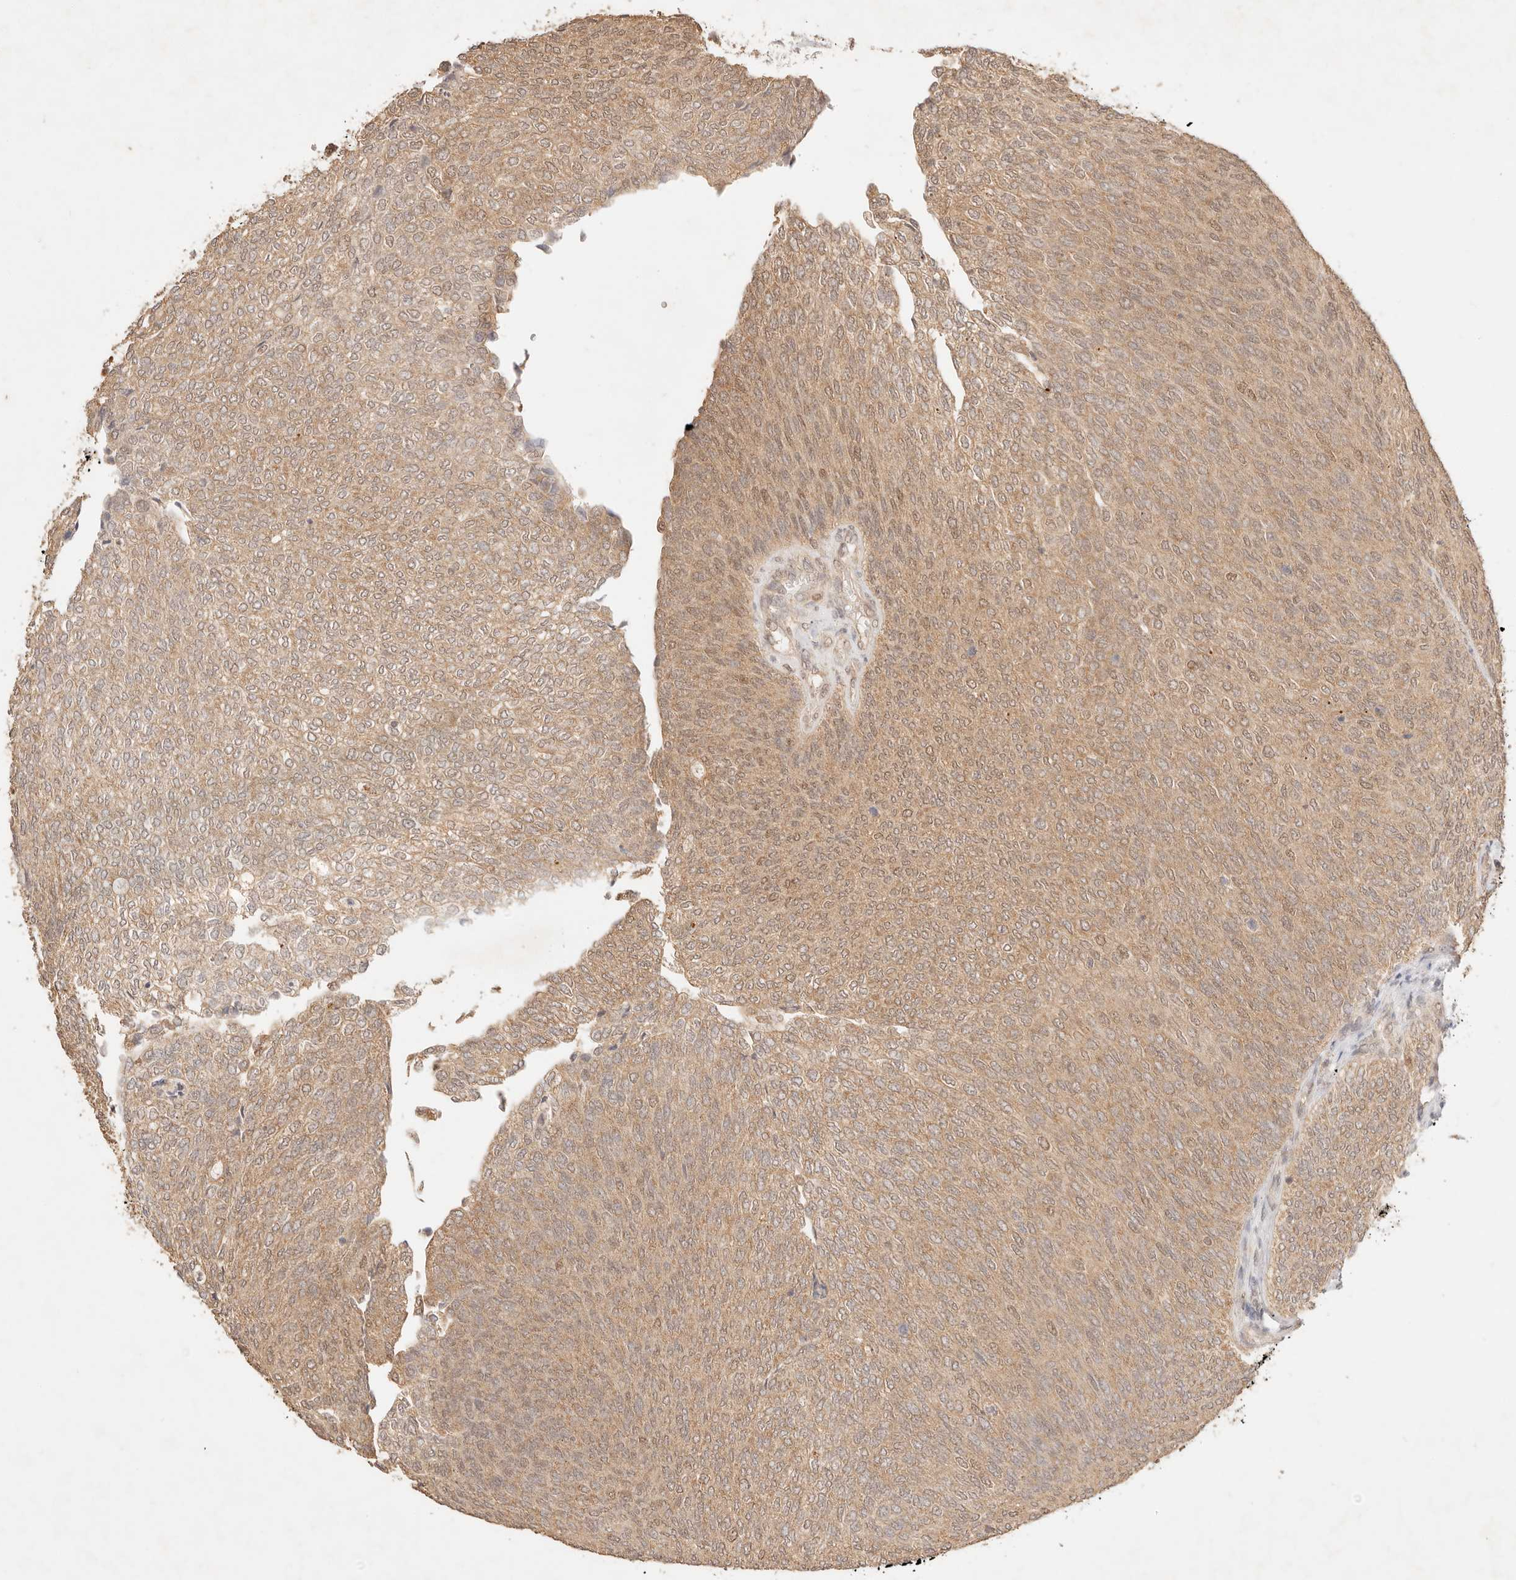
{"staining": {"intensity": "moderate", "quantity": ">75%", "location": "cytoplasmic/membranous,nuclear"}, "tissue": "urothelial cancer", "cell_type": "Tumor cells", "image_type": "cancer", "snomed": [{"axis": "morphology", "description": "Urothelial carcinoma, Low grade"}, {"axis": "topography", "description": "Urinary bladder"}], "caption": "The photomicrograph shows a brown stain indicating the presence of a protein in the cytoplasmic/membranous and nuclear of tumor cells in low-grade urothelial carcinoma. (Brightfield microscopy of DAB IHC at high magnification).", "gene": "TRIM11", "patient": {"sex": "female", "age": 79}}